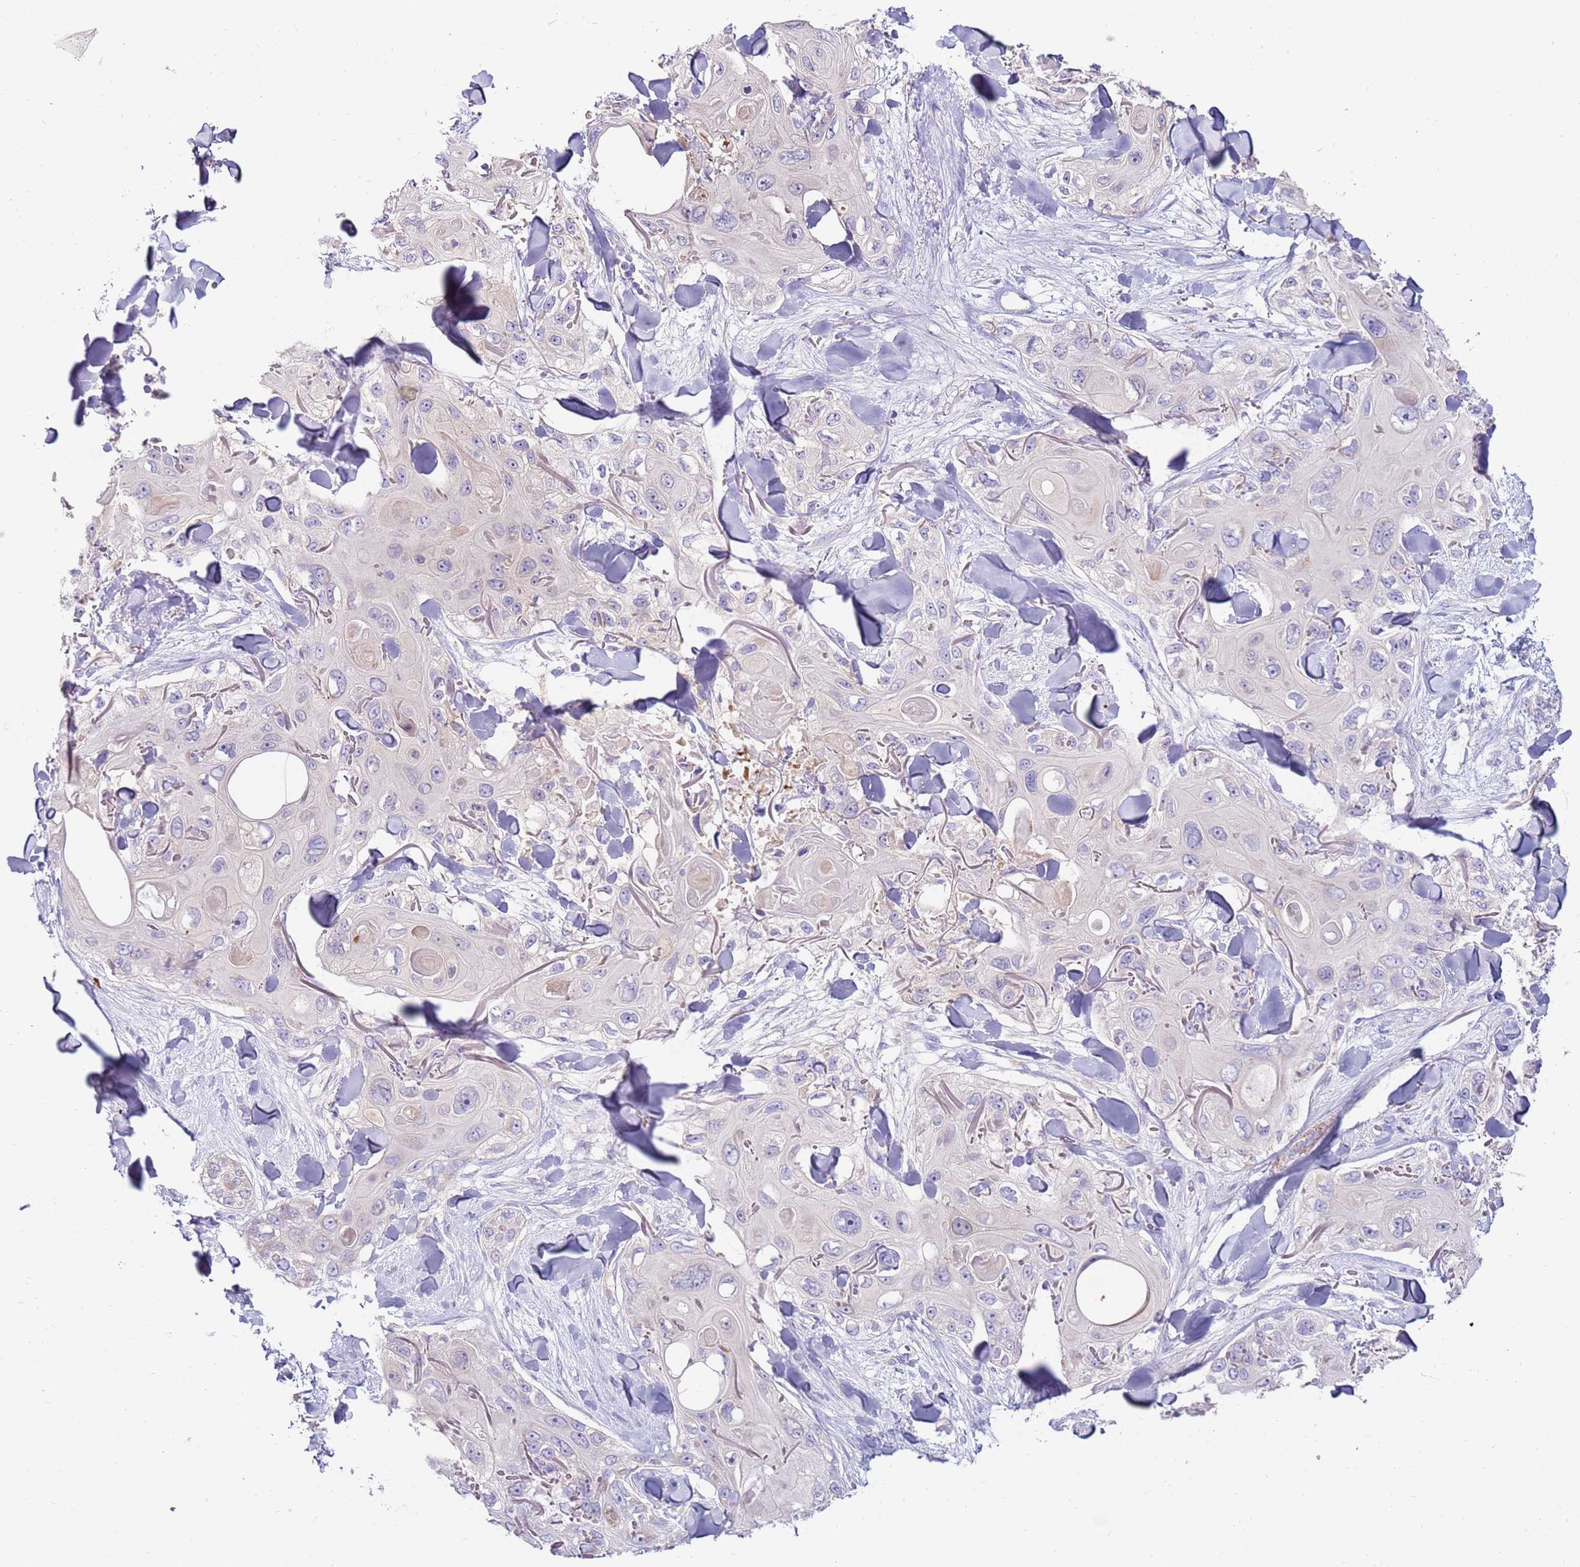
{"staining": {"intensity": "negative", "quantity": "none", "location": "none"}, "tissue": "skin cancer", "cell_type": "Tumor cells", "image_type": "cancer", "snomed": [{"axis": "morphology", "description": "Normal tissue, NOS"}, {"axis": "morphology", "description": "Squamous cell carcinoma, NOS"}, {"axis": "topography", "description": "Skin"}], "caption": "DAB immunohistochemical staining of skin cancer shows no significant positivity in tumor cells.", "gene": "SLC44A4", "patient": {"sex": "male", "age": 72}}